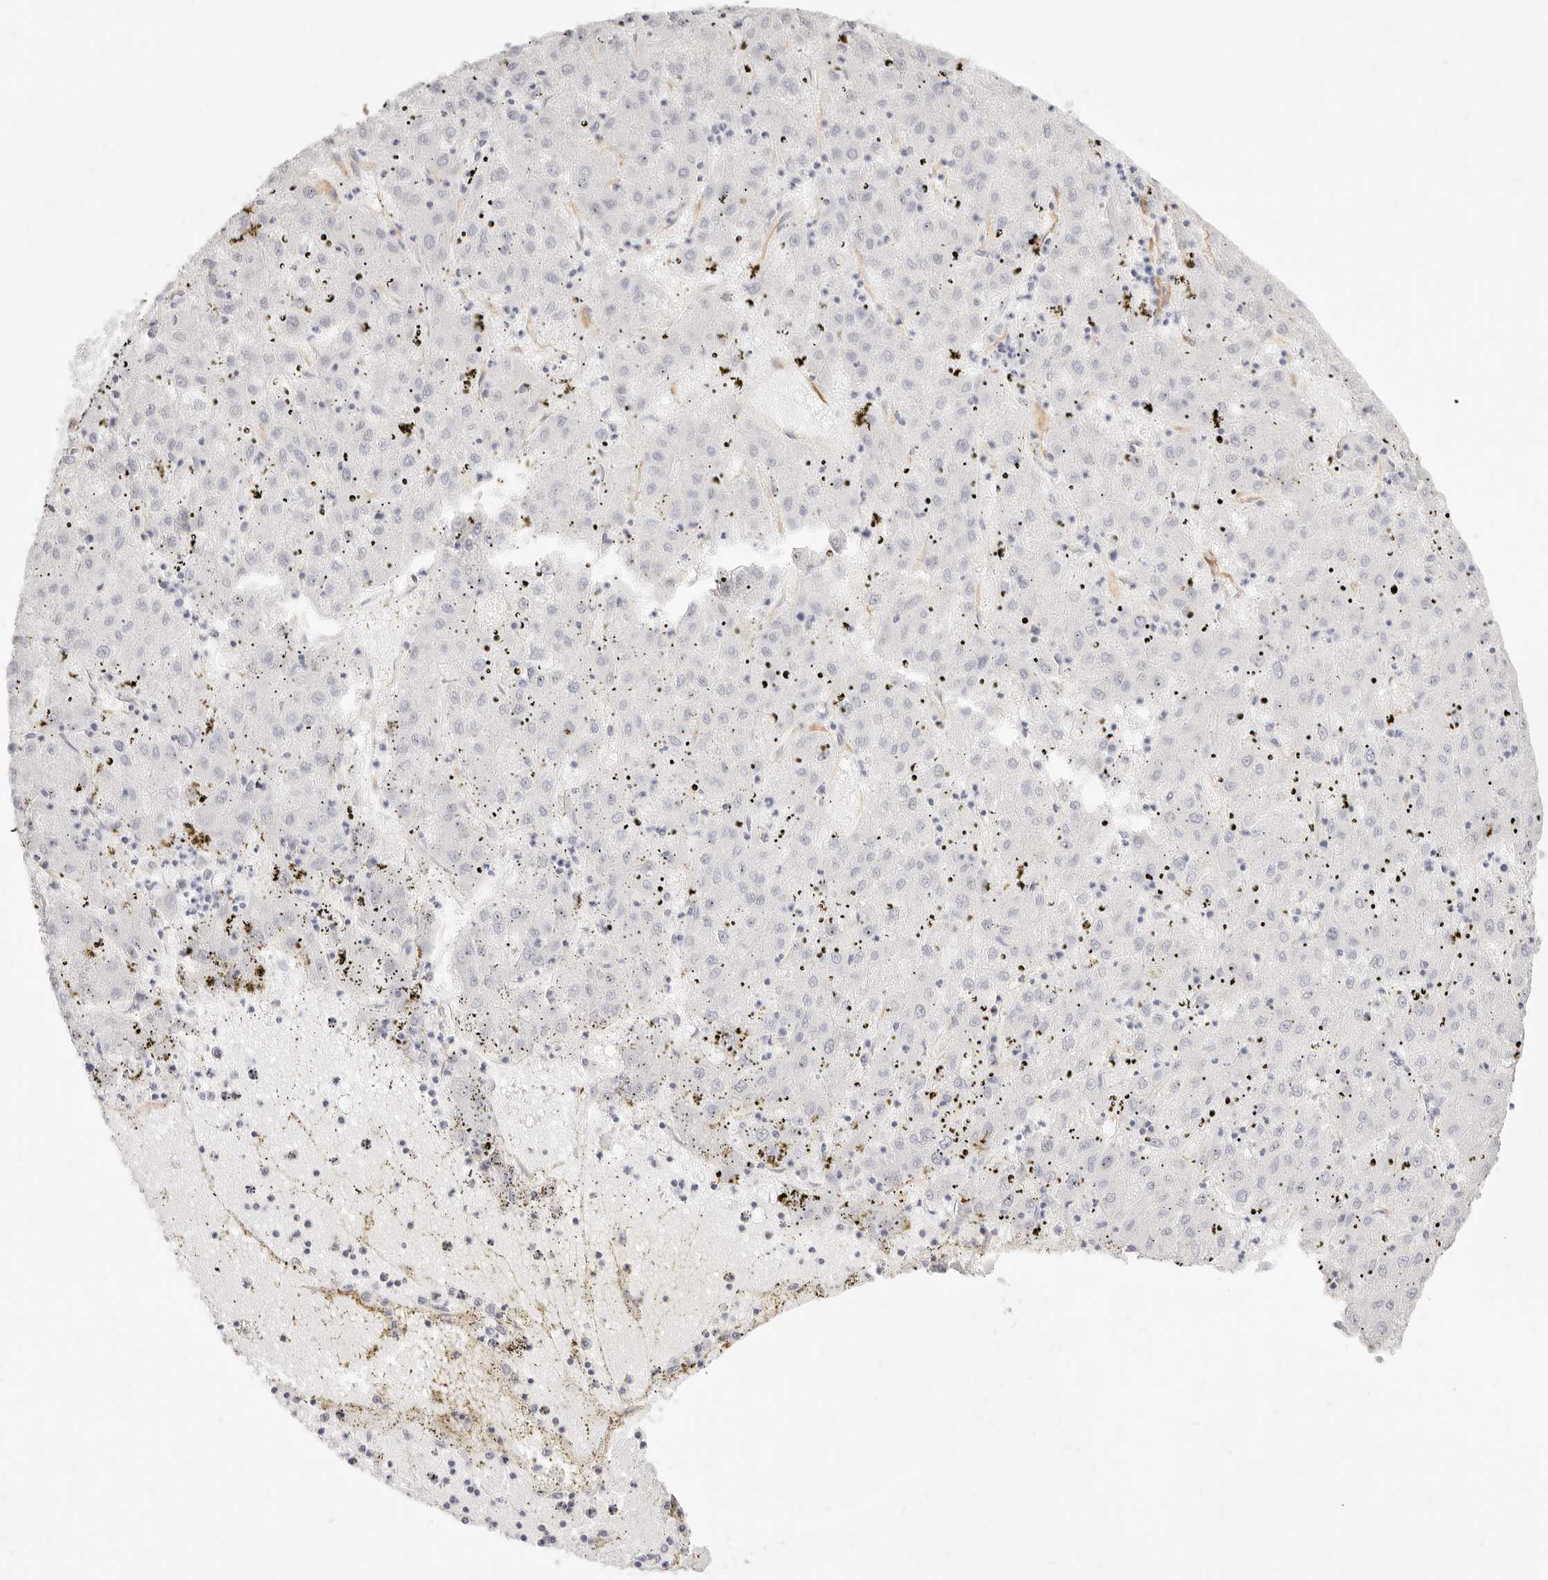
{"staining": {"intensity": "negative", "quantity": "none", "location": "none"}, "tissue": "liver cancer", "cell_type": "Tumor cells", "image_type": "cancer", "snomed": [{"axis": "morphology", "description": "Carcinoma, Hepatocellular, NOS"}, {"axis": "topography", "description": "Liver"}], "caption": "Image shows no protein positivity in tumor cells of liver cancer tissue.", "gene": "NUS1", "patient": {"sex": "male", "age": 72}}